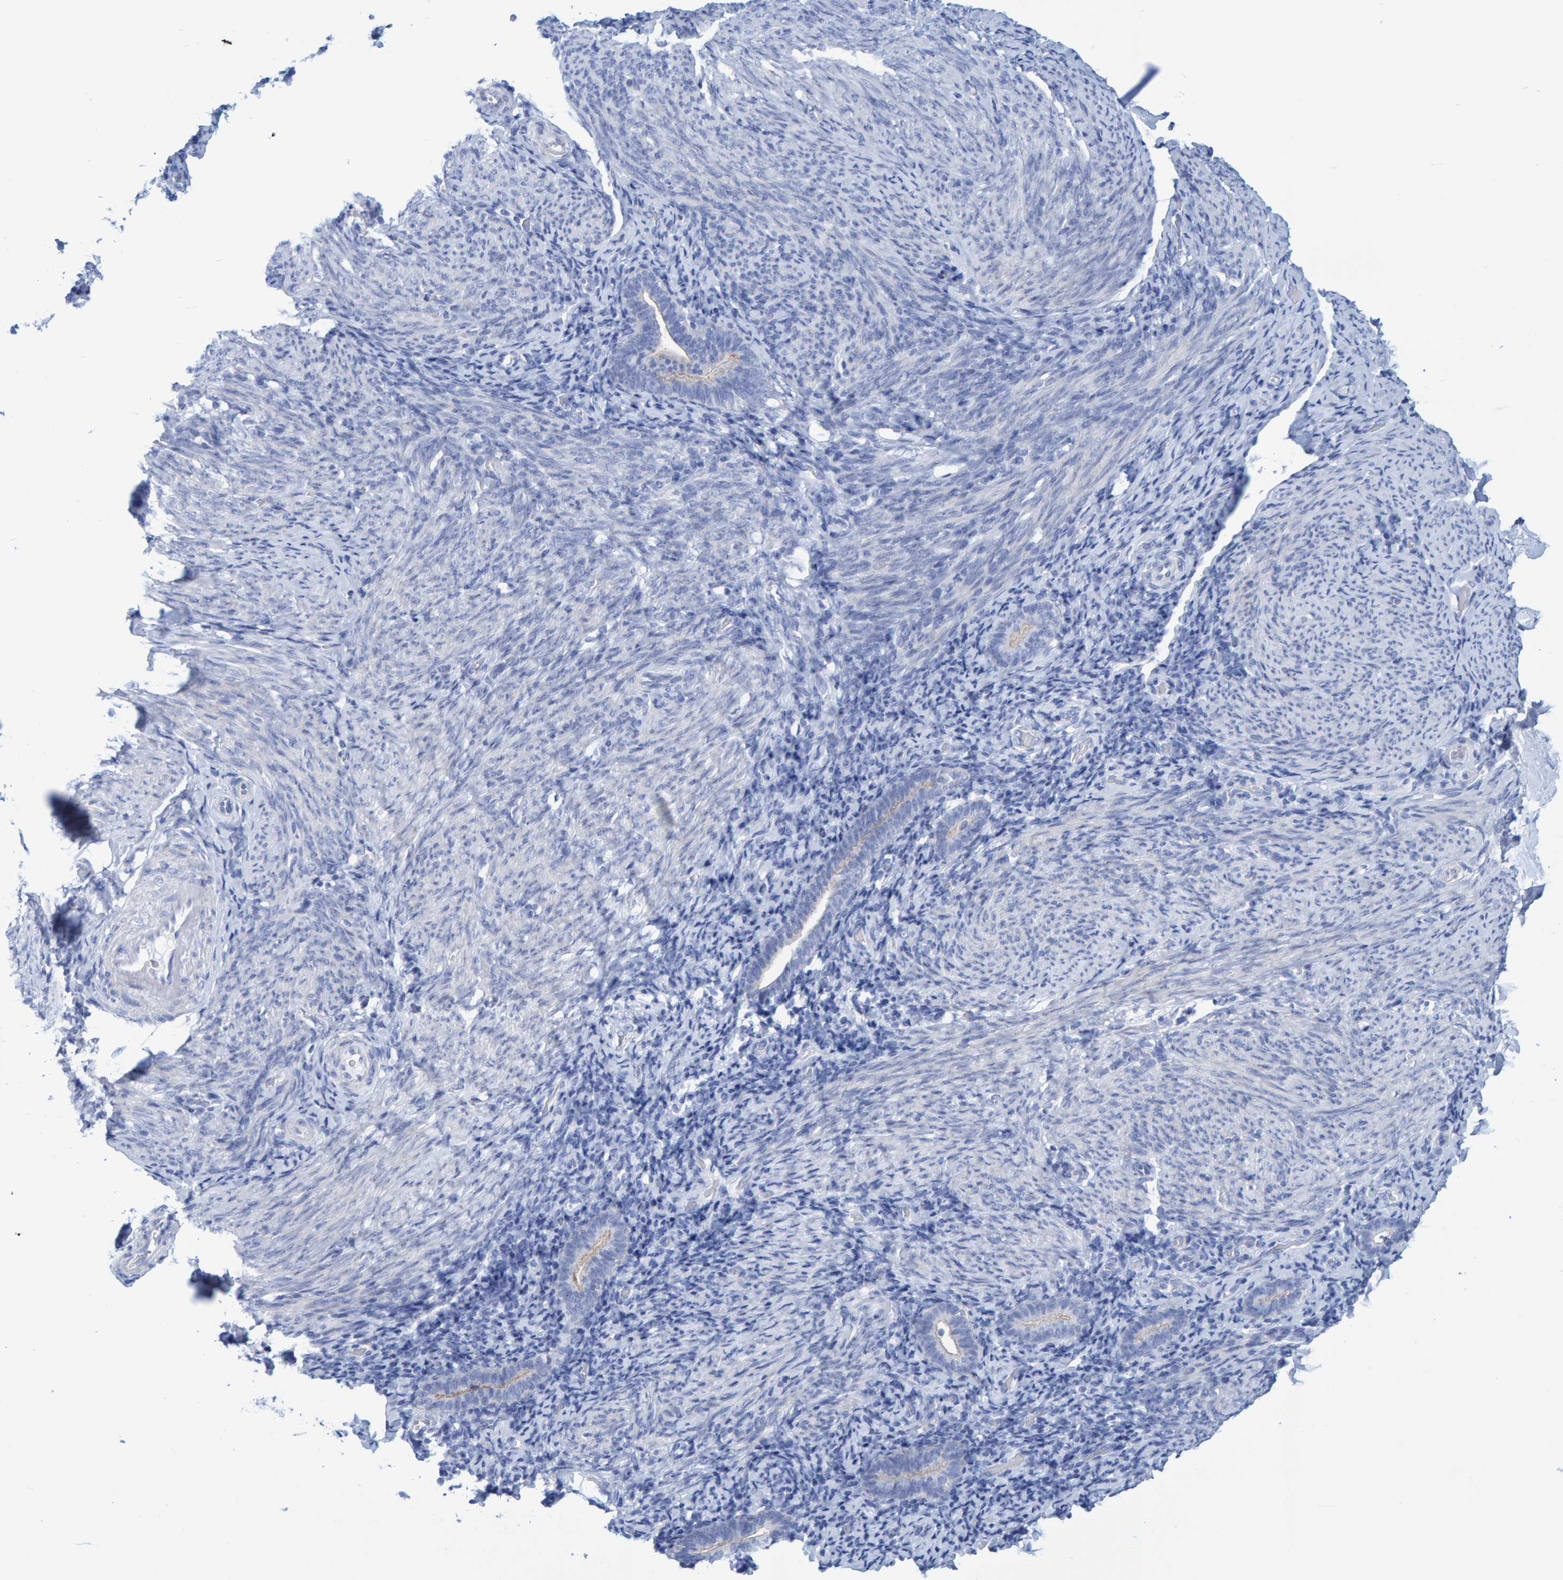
{"staining": {"intensity": "negative", "quantity": "none", "location": "none"}, "tissue": "endometrium", "cell_type": "Cells in endometrial stroma", "image_type": "normal", "snomed": [{"axis": "morphology", "description": "Normal tissue, NOS"}, {"axis": "topography", "description": "Endometrium"}], "caption": "Photomicrograph shows no significant protein staining in cells in endometrial stroma of benign endometrium. (Stains: DAB immunohistochemistry (IHC) with hematoxylin counter stain, Microscopy: brightfield microscopy at high magnification).", "gene": "JAKMIP3", "patient": {"sex": "female", "age": 51}}